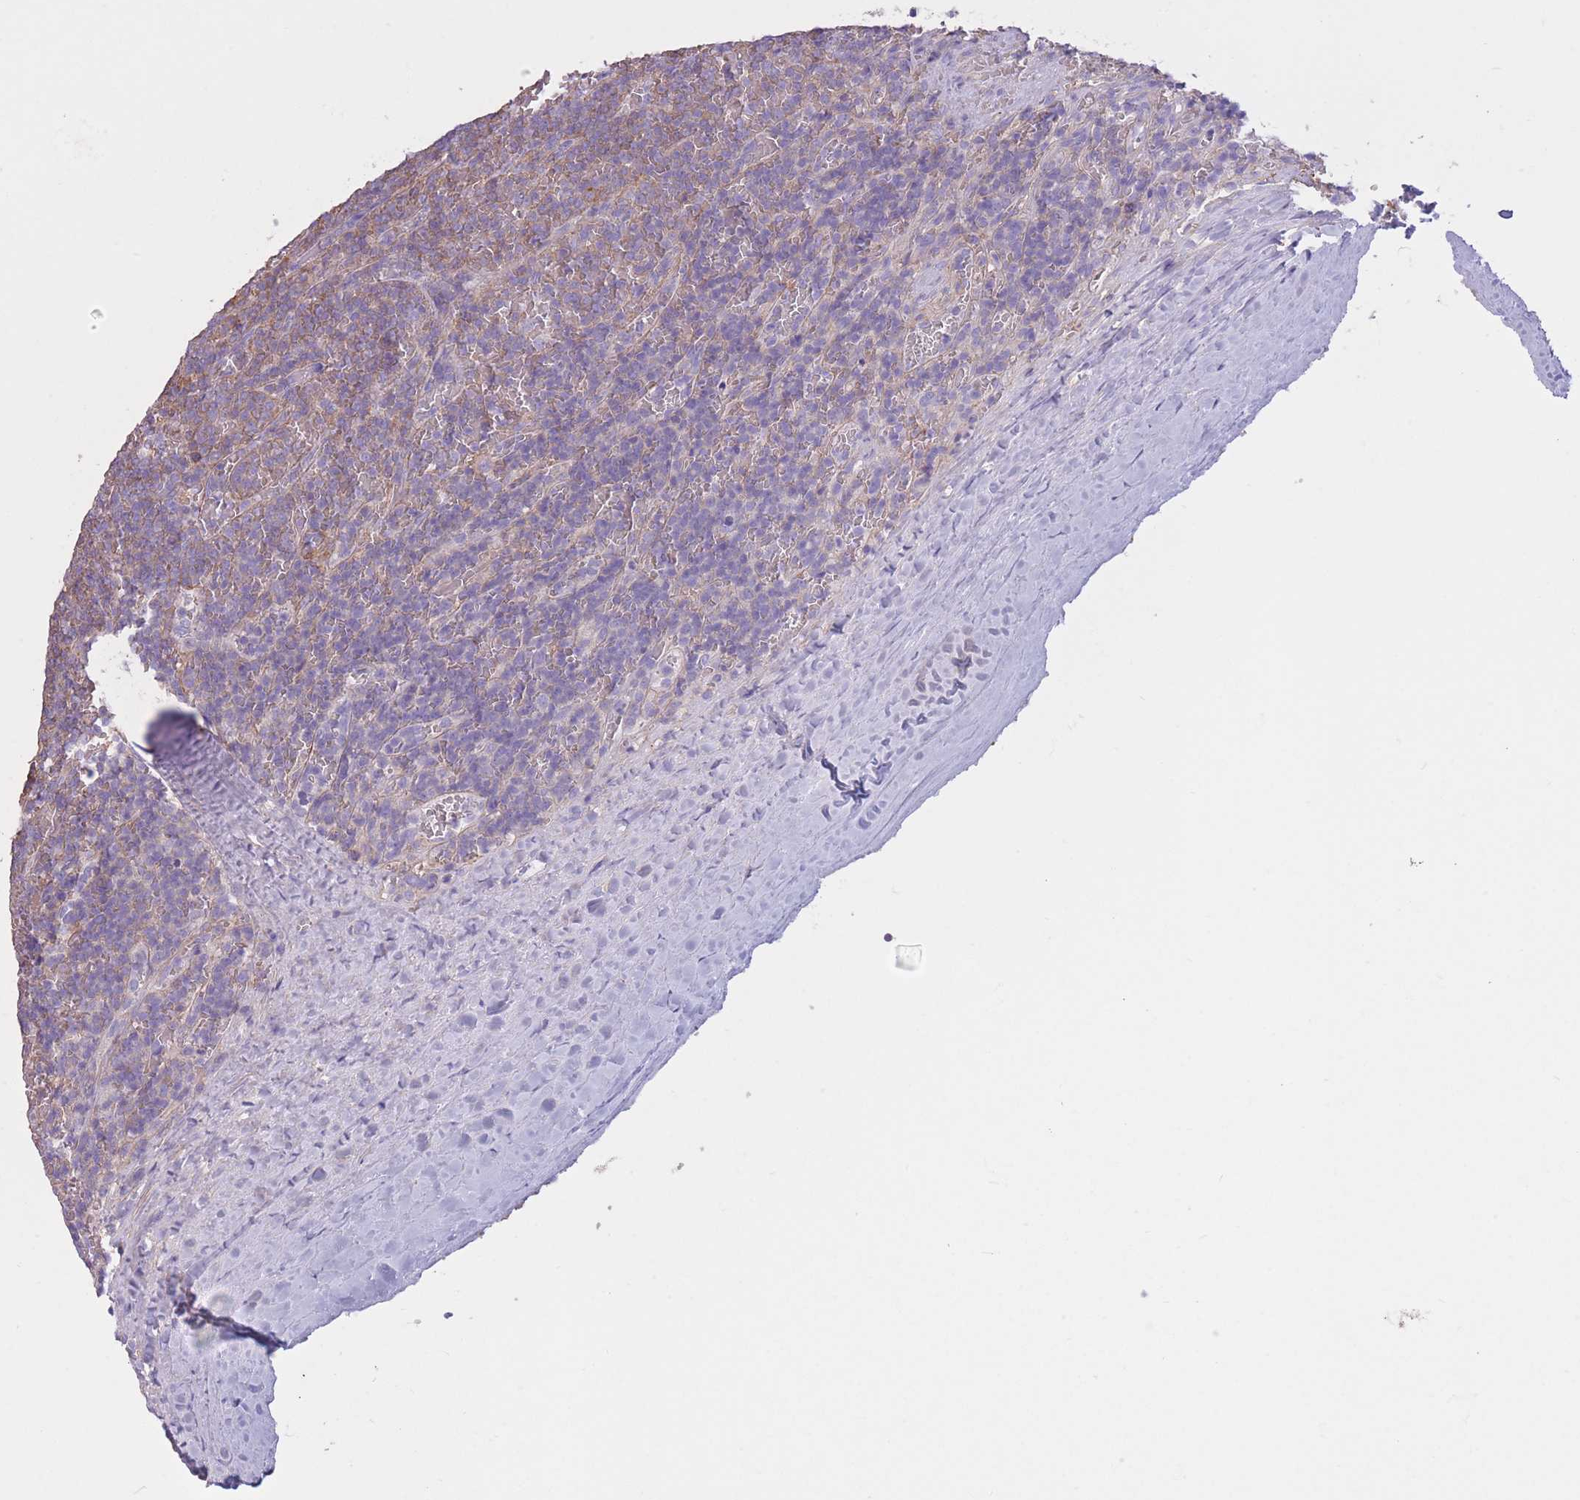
{"staining": {"intensity": "negative", "quantity": "none", "location": "none"}, "tissue": "lymphoma", "cell_type": "Tumor cells", "image_type": "cancer", "snomed": [{"axis": "morphology", "description": "Malignant lymphoma, non-Hodgkin's type, Low grade"}, {"axis": "topography", "description": "Spleen"}], "caption": "This is a histopathology image of immunohistochemistry staining of lymphoma, which shows no staining in tumor cells.", "gene": "PDHA1", "patient": {"sex": "female", "age": 19}}